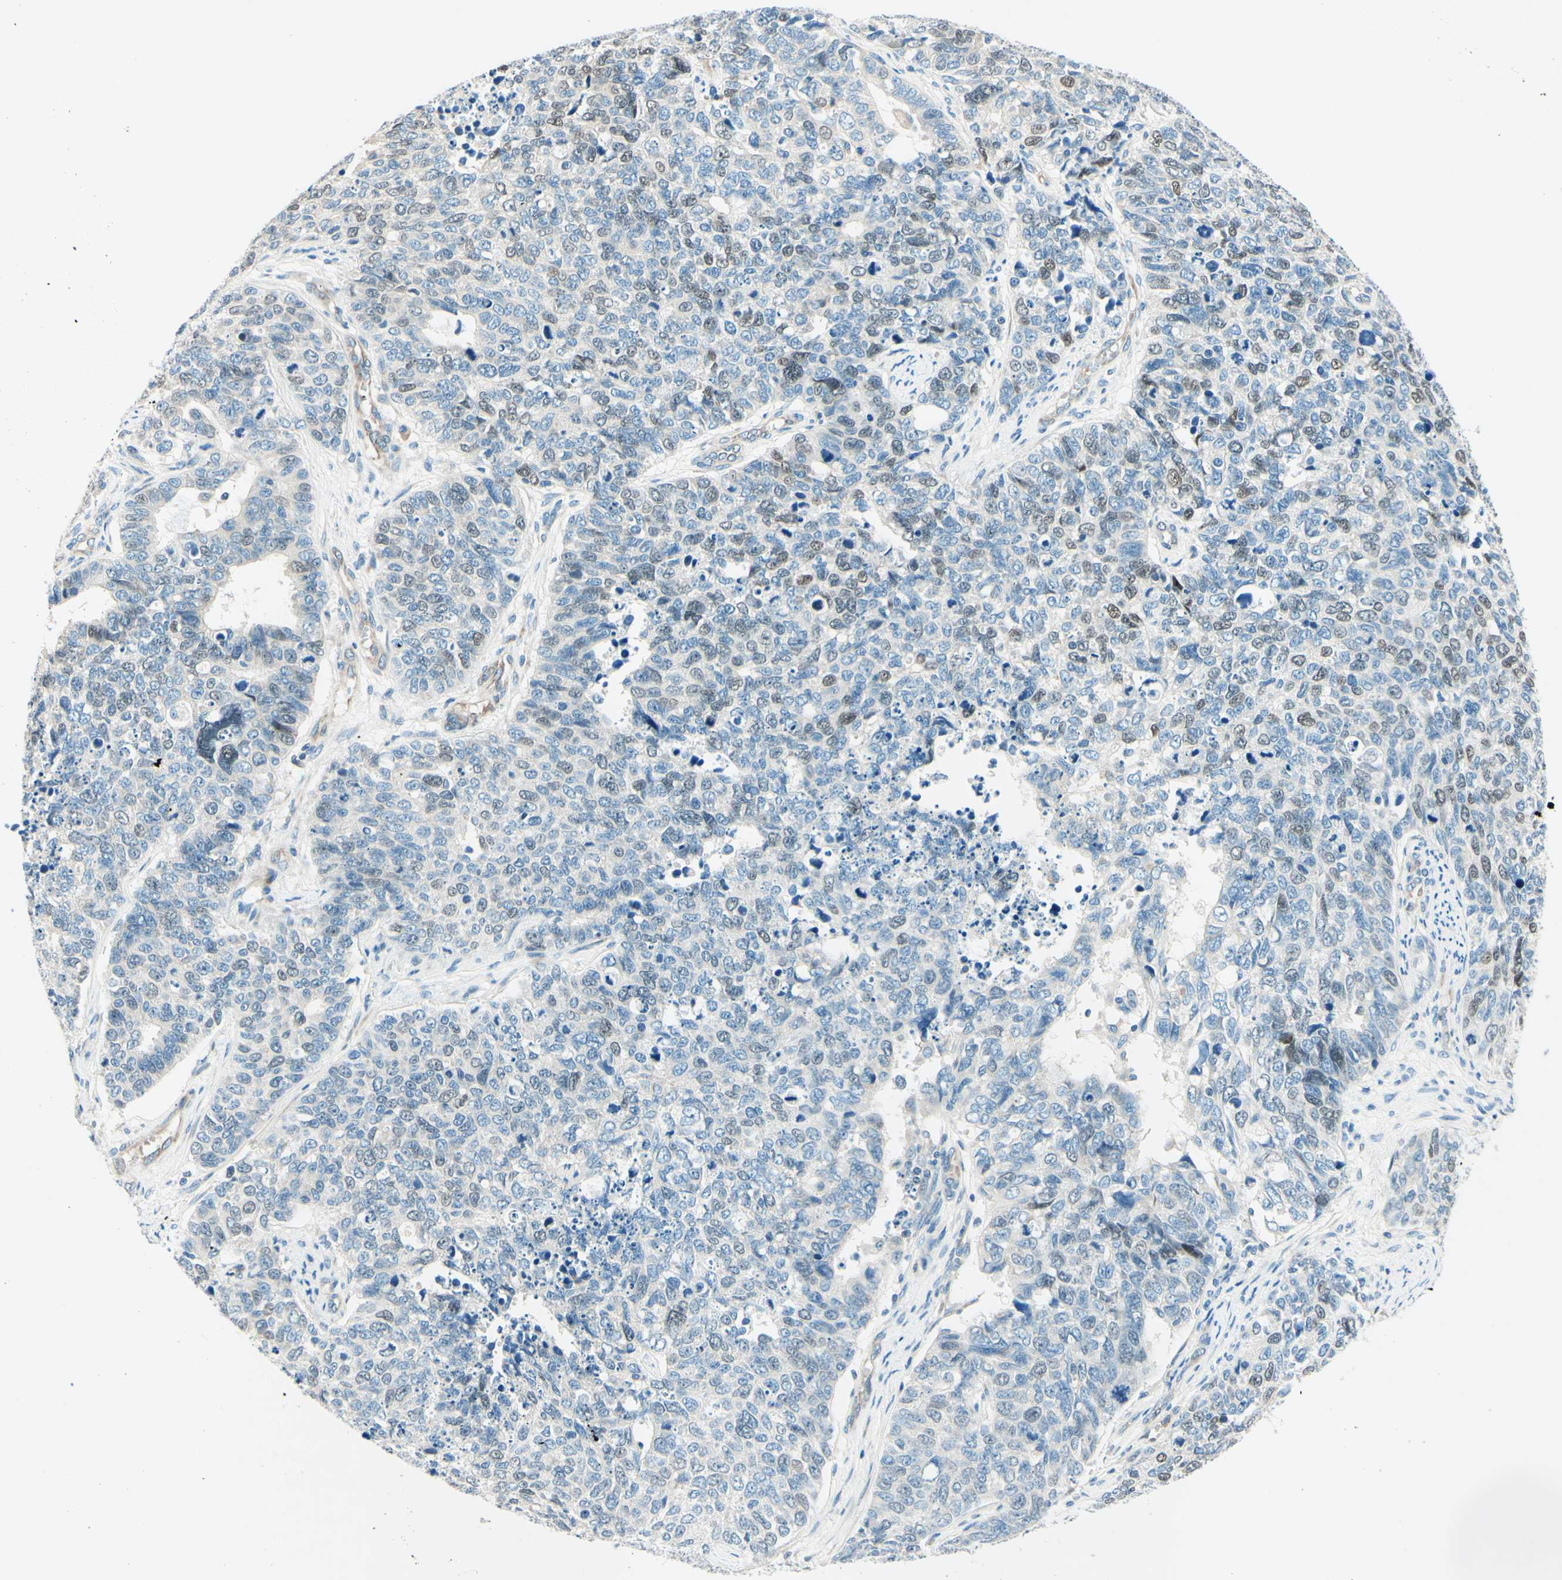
{"staining": {"intensity": "negative", "quantity": "none", "location": "none"}, "tissue": "cervical cancer", "cell_type": "Tumor cells", "image_type": "cancer", "snomed": [{"axis": "morphology", "description": "Squamous cell carcinoma, NOS"}, {"axis": "topography", "description": "Cervix"}], "caption": "An image of human cervical cancer (squamous cell carcinoma) is negative for staining in tumor cells.", "gene": "TAOK2", "patient": {"sex": "female", "age": 63}}